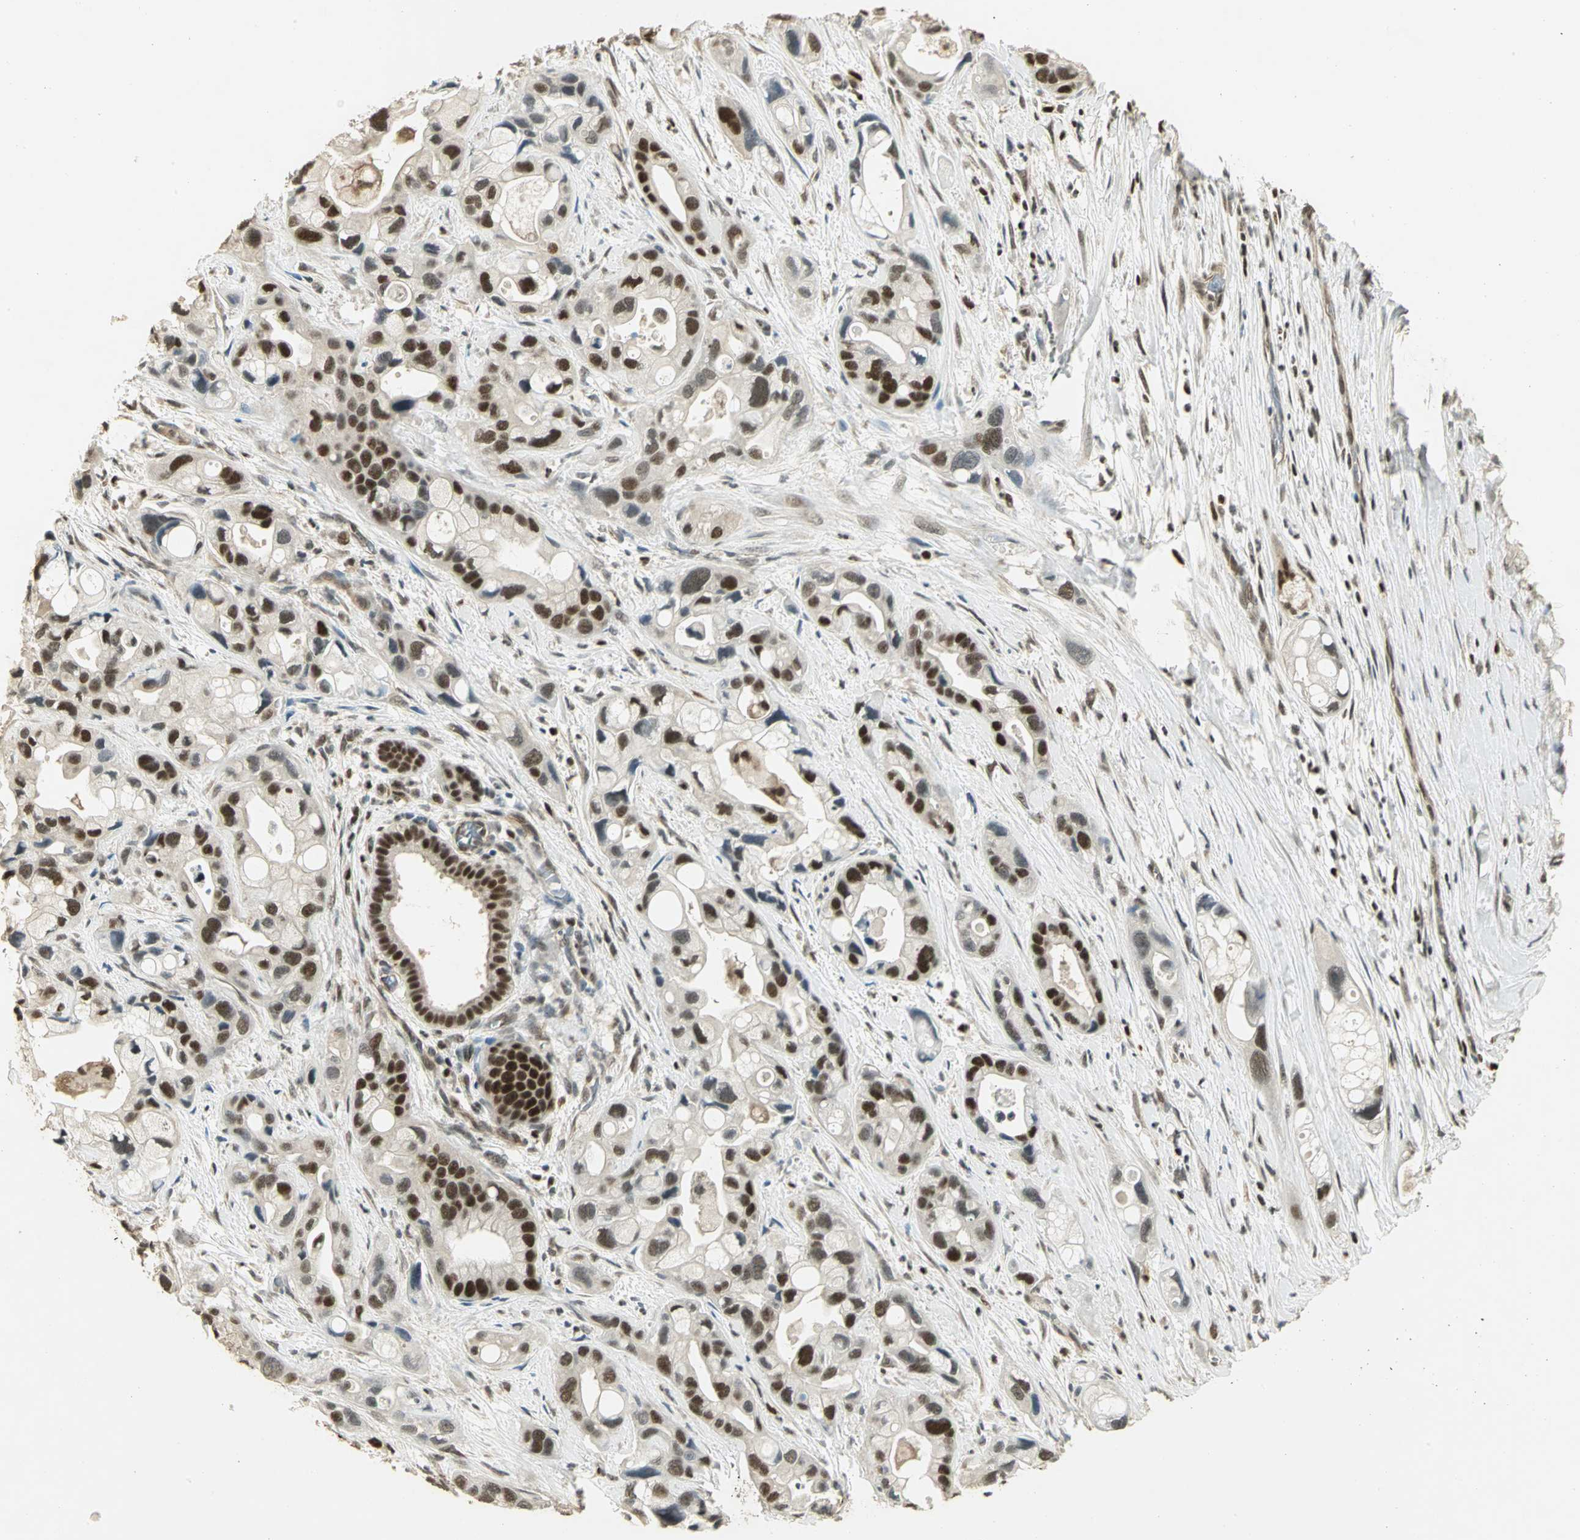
{"staining": {"intensity": "strong", "quantity": ">75%", "location": "nuclear"}, "tissue": "pancreatic cancer", "cell_type": "Tumor cells", "image_type": "cancer", "snomed": [{"axis": "morphology", "description": "Adenocarcinoma, NOS"}, {"axis": "topography", "description": "Pancreas"}], "caption": "Approximately >75% of tumor cells in human pancreatic cancer (adenocarcinoma) reveal strong nuclear protein staining as visualized by brown immunohistochemical staining.", "gene": "ELF1", "patient": {"sex": "female", "age": 77}}